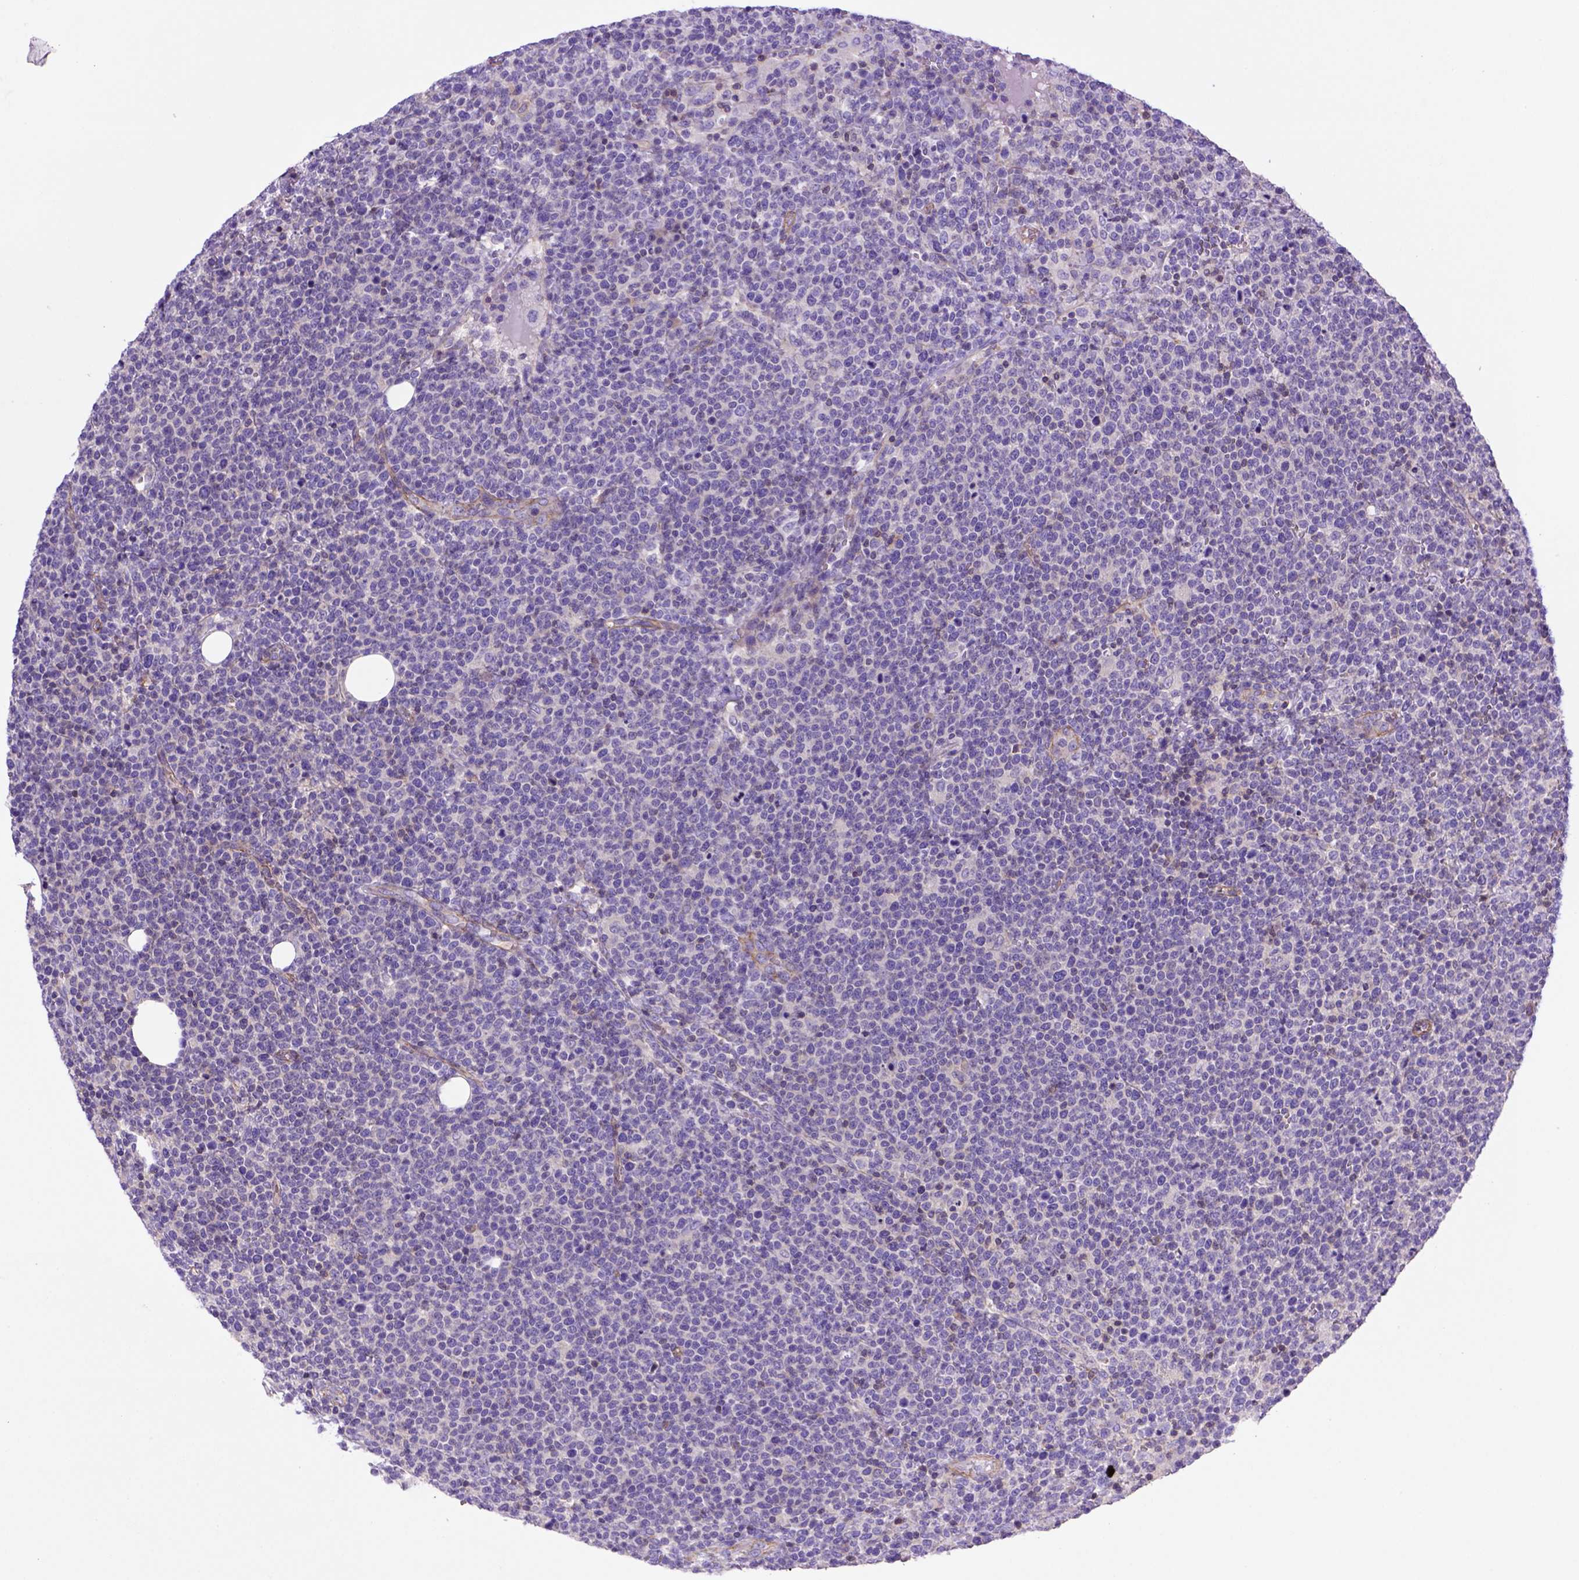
{"staining": {"intensity": "negative", "quantity": "none", "location": "none"}, "tissue": "lymphoma", "cell_type": "Tumor cells", "image_type": "cancer", "snomed": [{"axis": "morphology", "description": "Malignant lymphoma, non-Hodgkin's type, High grade"}, {"axis": "topography", "description": "Lymph node"}], "caption": "Protein analysis of lymphoma exhibits no significant positivity in tumor cells.", "gene": "PEX12", "patient": {"sex": "male", "age": 61}}